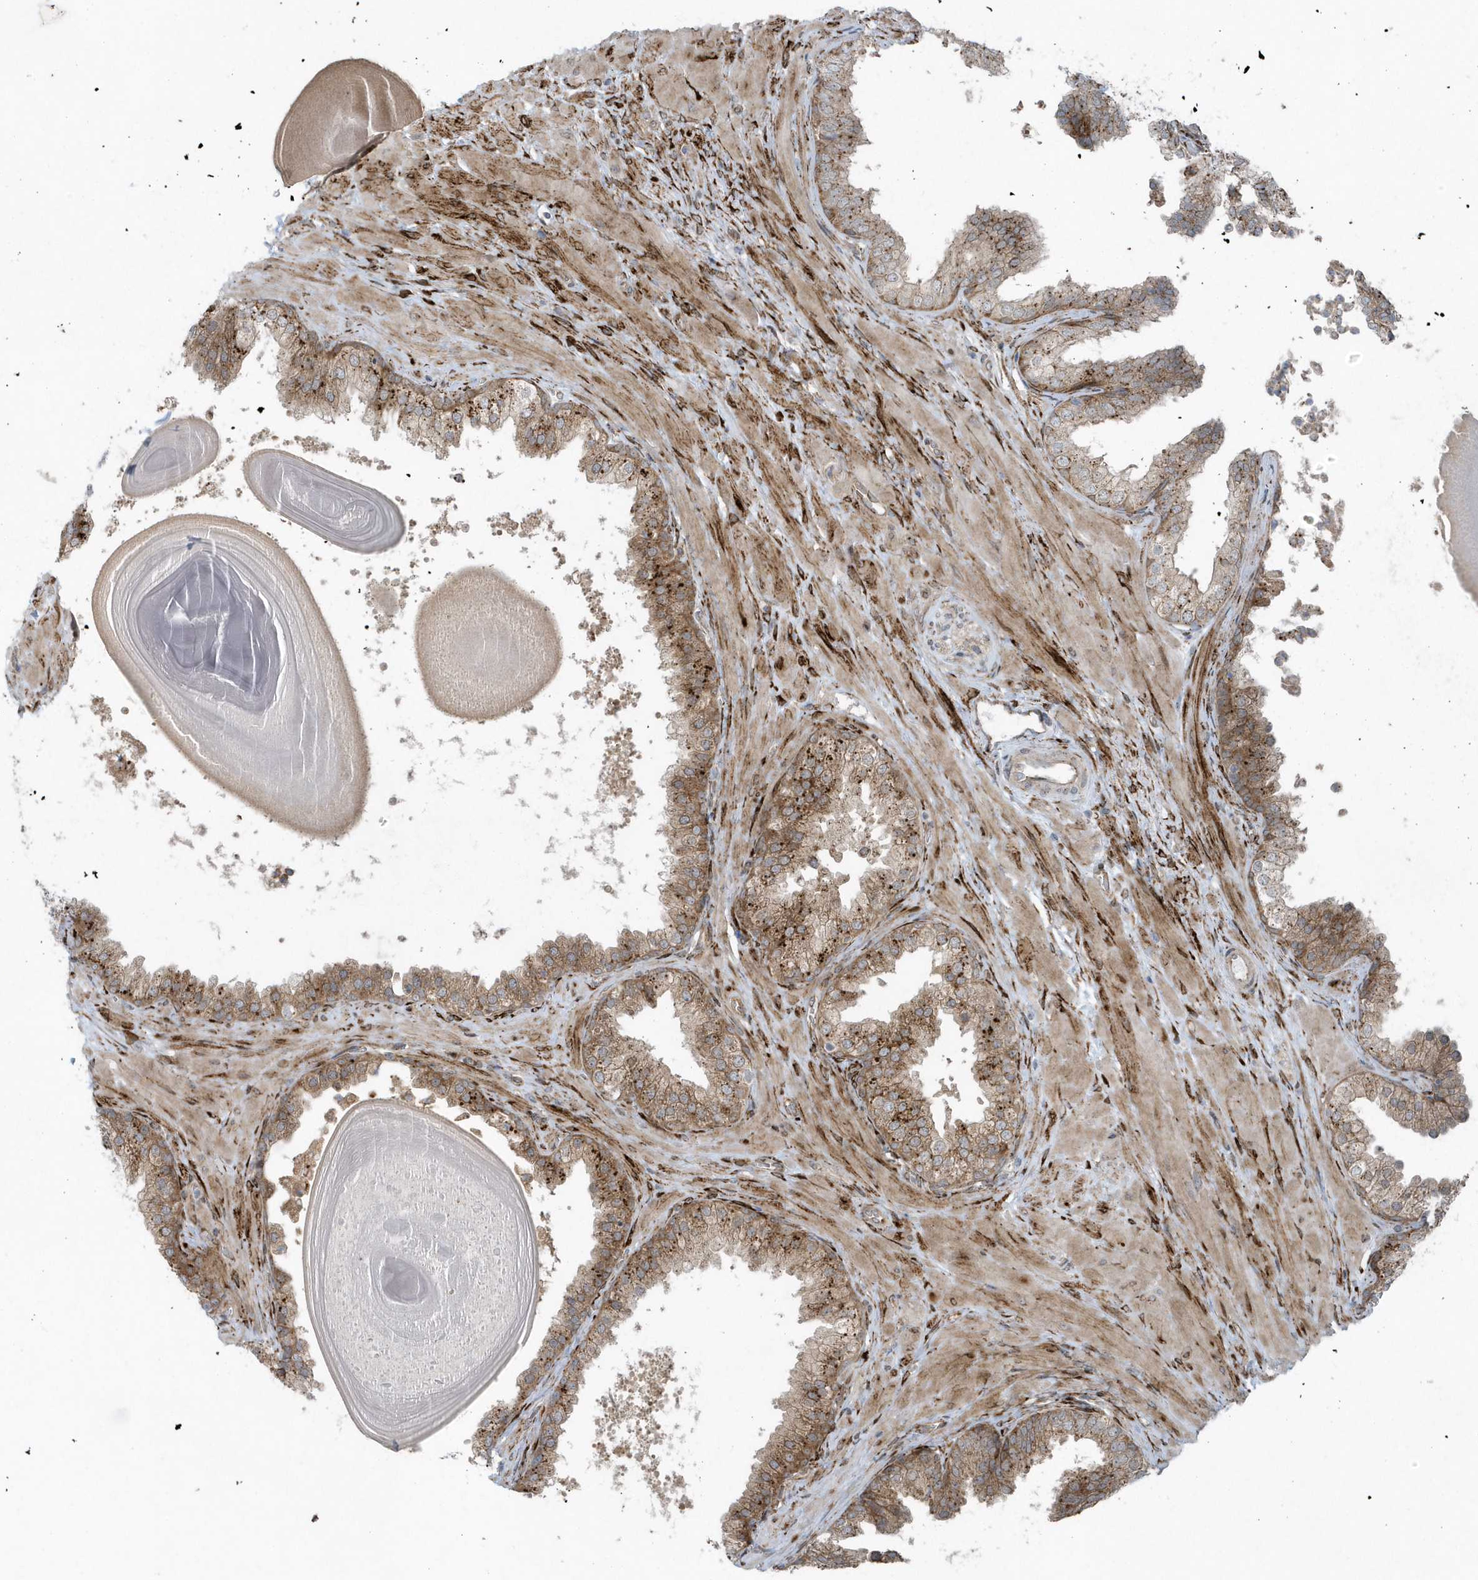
{"staining": {"intensity": "strong", "quantity": ">75%", "location": "cytoplasmic/membranous"}, "tissue": "prostate", "cell_type": "Glandular cells", "image_type": "normal", "snomed": [{"axis": "morphology", "description": "Normal tissue, NOS"}, {"axis": "topography", "description": "Prostate"}], "caption": "Protein staining by immunohistochemistry (IHC) reveals strong cytoplasmic/membranous expression in approximately >75% of glandular cells in normal prostate.", "gene": "FAM98A", "patient": {"sex": "male", "age": 48}}